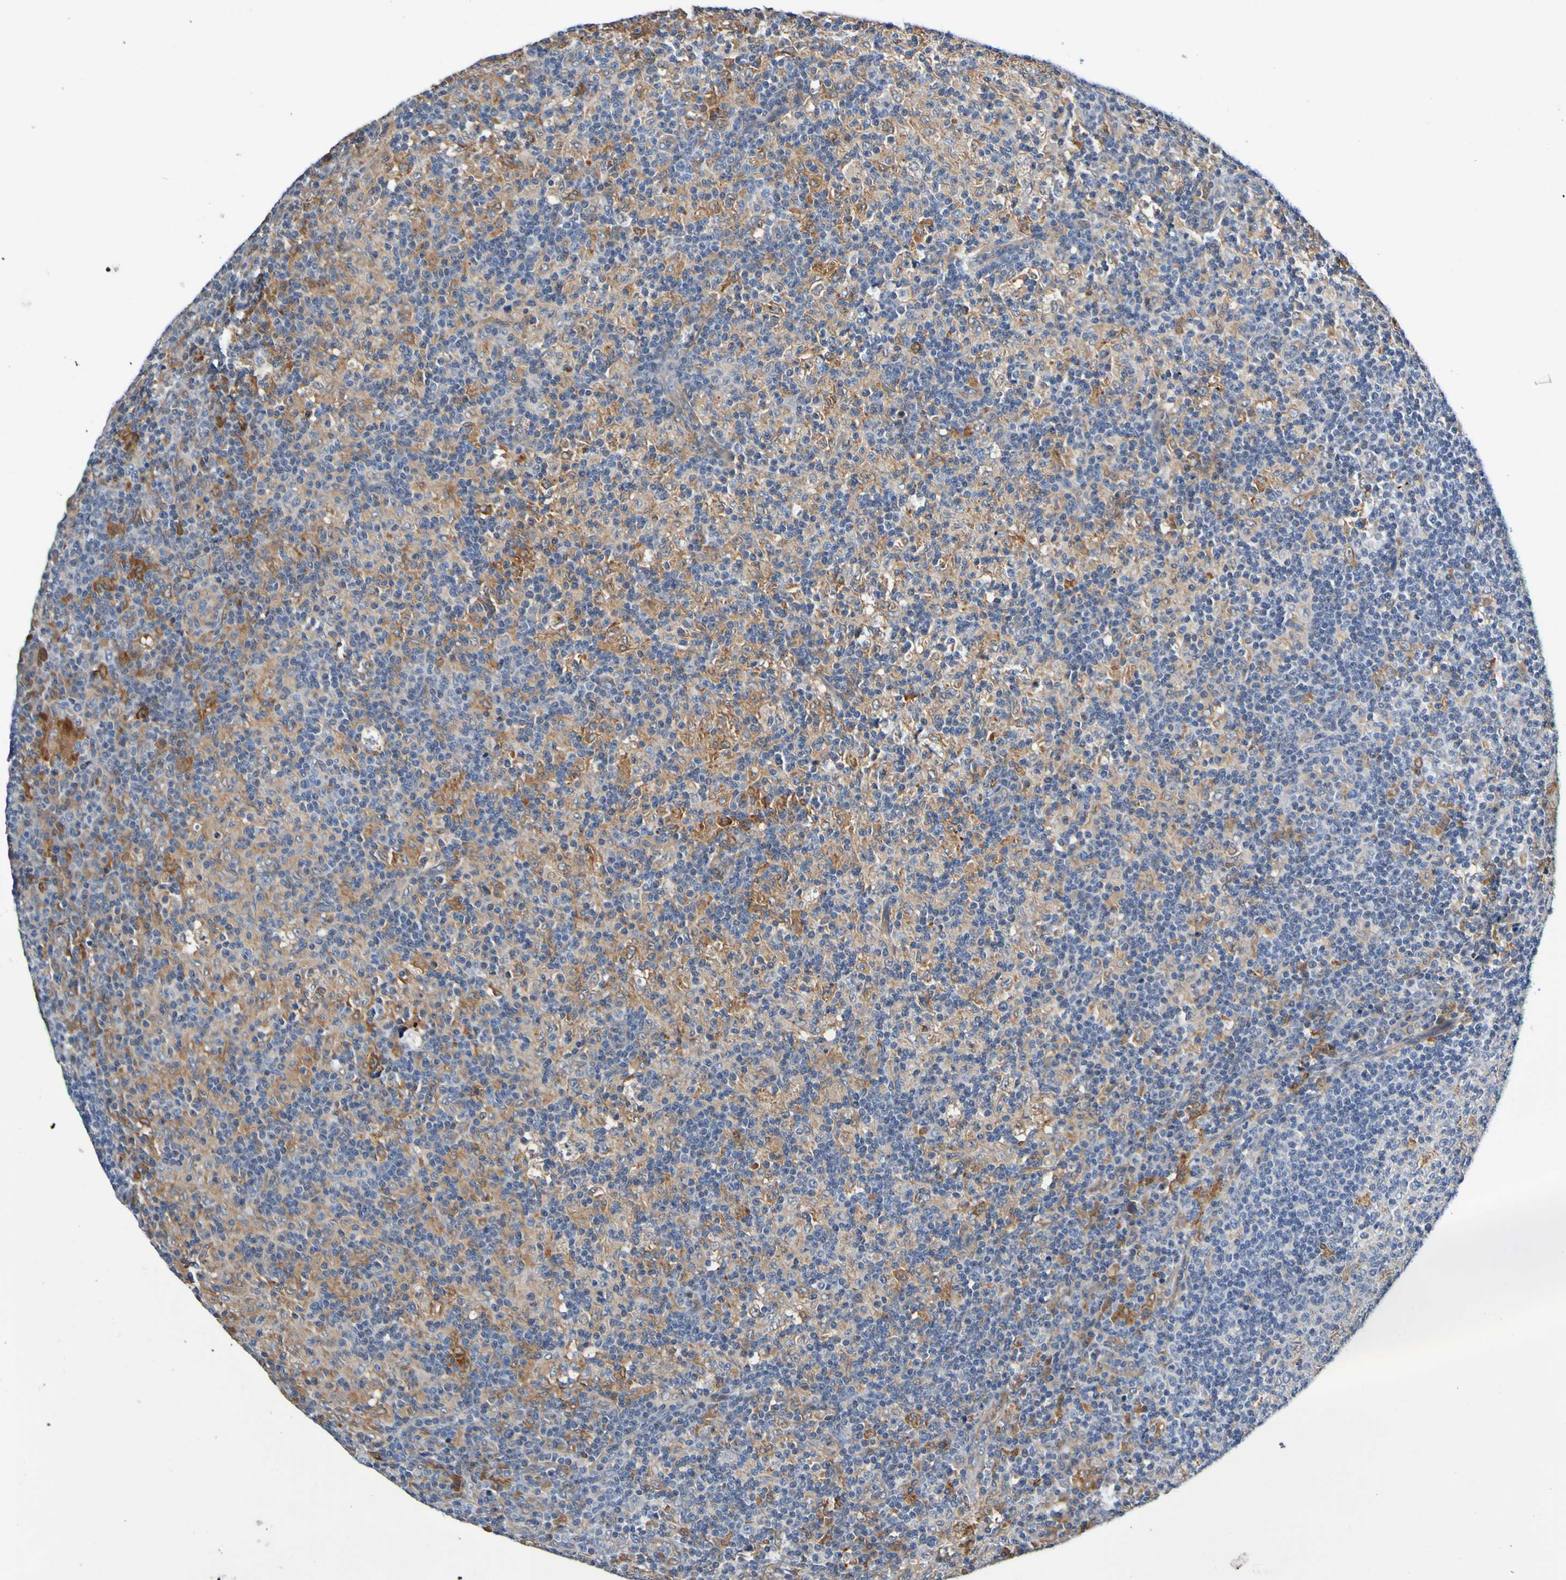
{"staining": {"intensity": "moderate", "quantity": "25%-75%", "location": "cytoplasmic/membranous"}, "tissue": "lymph node", "cell_type": "Germinal center cells", "image_type": "normal", "snomed": [{"axis": "morphology", "description": "Normal tissue, NOS"}, {"axis": "morphology", "description": "Inflammation, NOS"}, {"axis": "topography", "description": "Lymph node"}], "caption": "This photomicrograph exhibits IHC staining of benign human lymph node, with medium moderate cytoplasmic/membranous staining in approximately 25%-75% of germinal center cells.", "gene": "METAP2", "patient": {"sex": "male", "age": 55}}